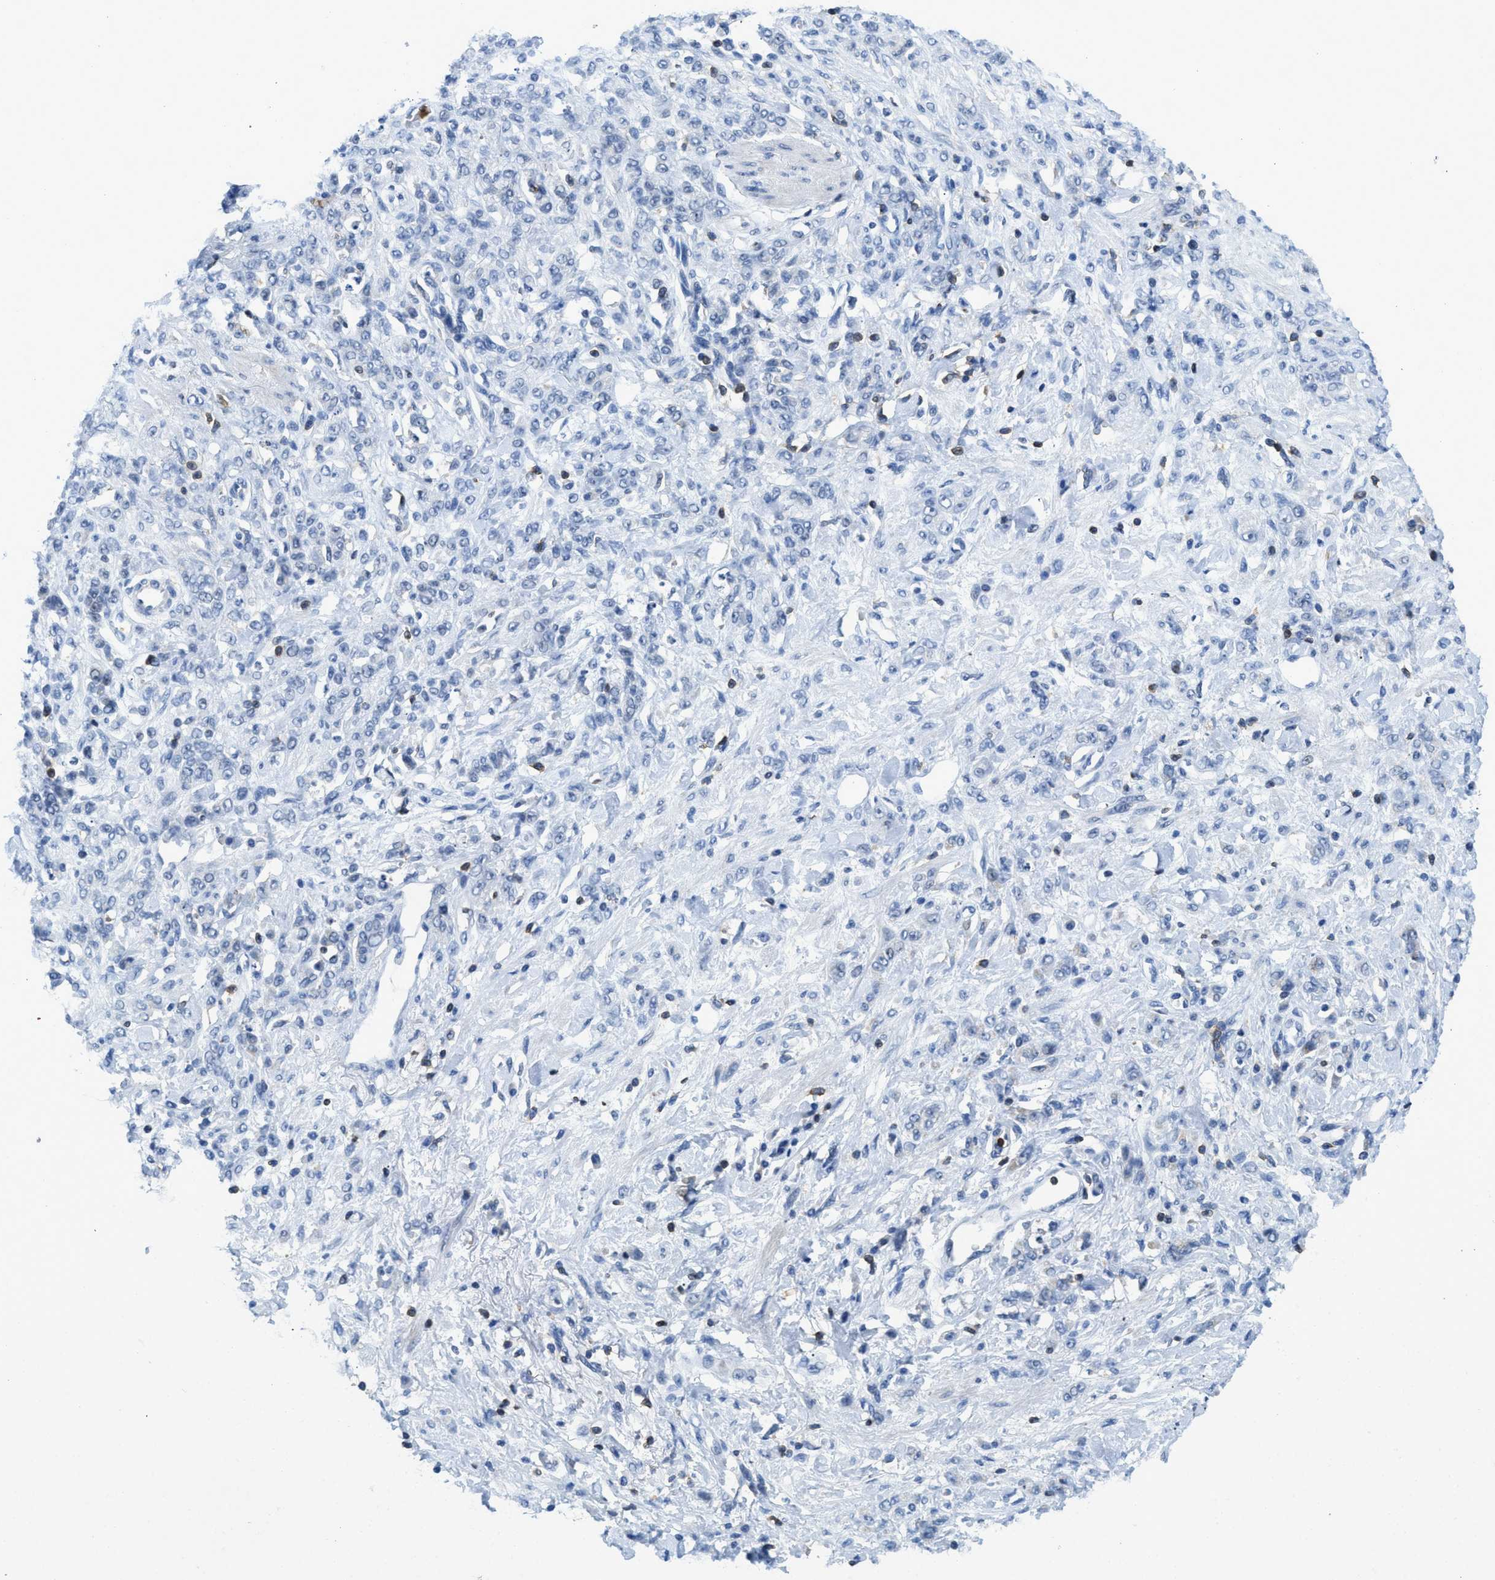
{"staining": {"intensity": "negative", "quantity": "none", "location": "none"}, "tissue": "stomach cancer", "cell_type": "Tumor cells", "image_type": "cancer", "snomed": [{"axis": "morphology", "description": "Normal tissue, NOS"}, {"axis": "morphology", "description": "Adenocarcinoma, NOS"}, {"axis": "topography", "description": "Stomach"}], "caption": "This image is of adenocarcinoma (stomach) stained with immunohistochemistry to label a protein in brown with the nuclei are counter-stained blue. There is no positivity in tumor cells. (Brightfield microscopy of DAB immunohistochemistry (IHC) at high magnification).", "gene": "FAM151A", "patient": {"sex": "male", "age": 82}}